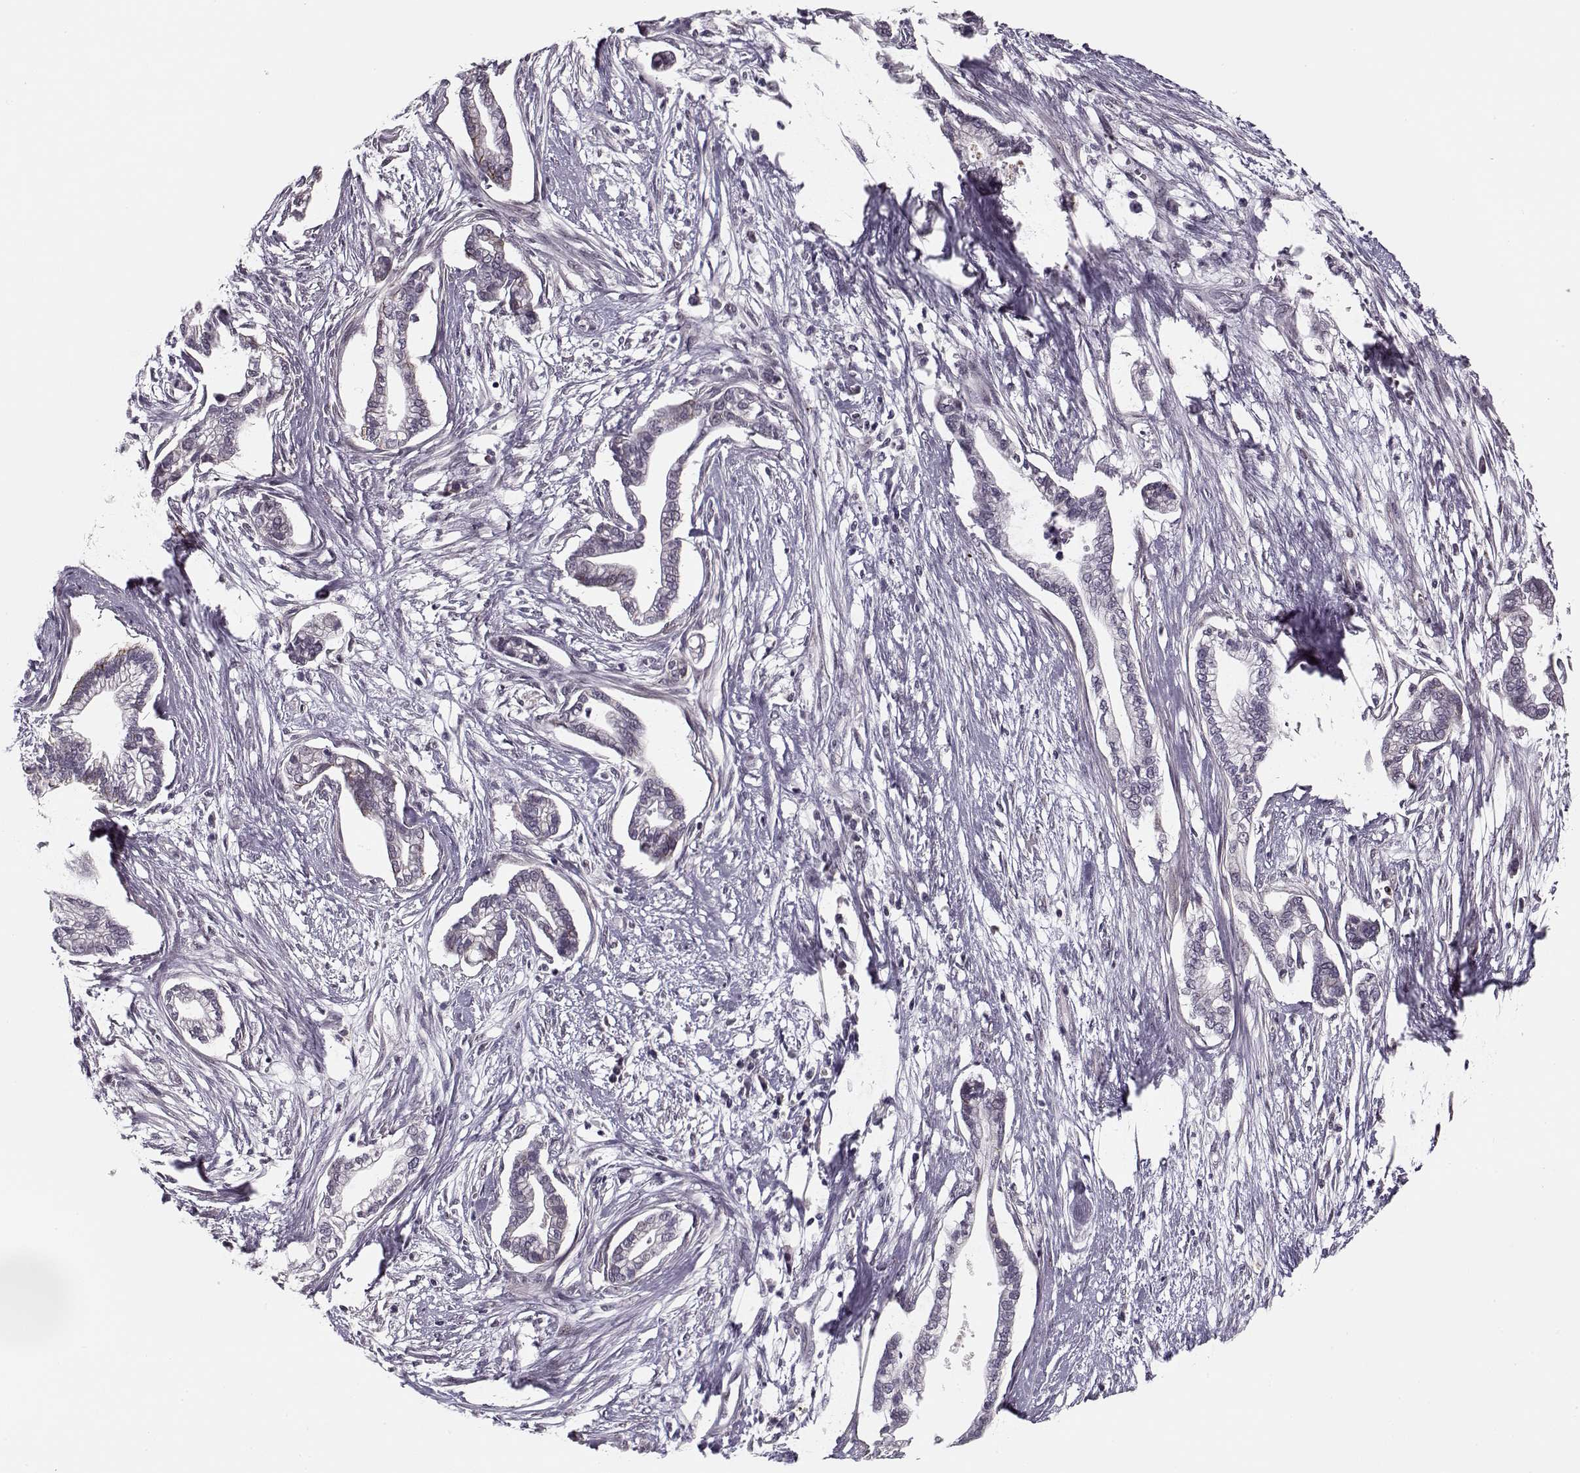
{"staining": {"intensity": "negative", "quantity": "none", "location": "none"}, "tissue": "cervical cancer", "cell_type": "Tumor cells", "image_type": "cancer", "snomed": [{"axis": "morphology", "description": "Adenocarcinoma, NOS"}, {"axis": "topography", "description": "Cervix"}], "caption": "Tumor cells are negative for brown protein staining in cervical adenocarcinoma.", "gene": "DNAI3", "patient": {"sex": "female", "age": 62}}